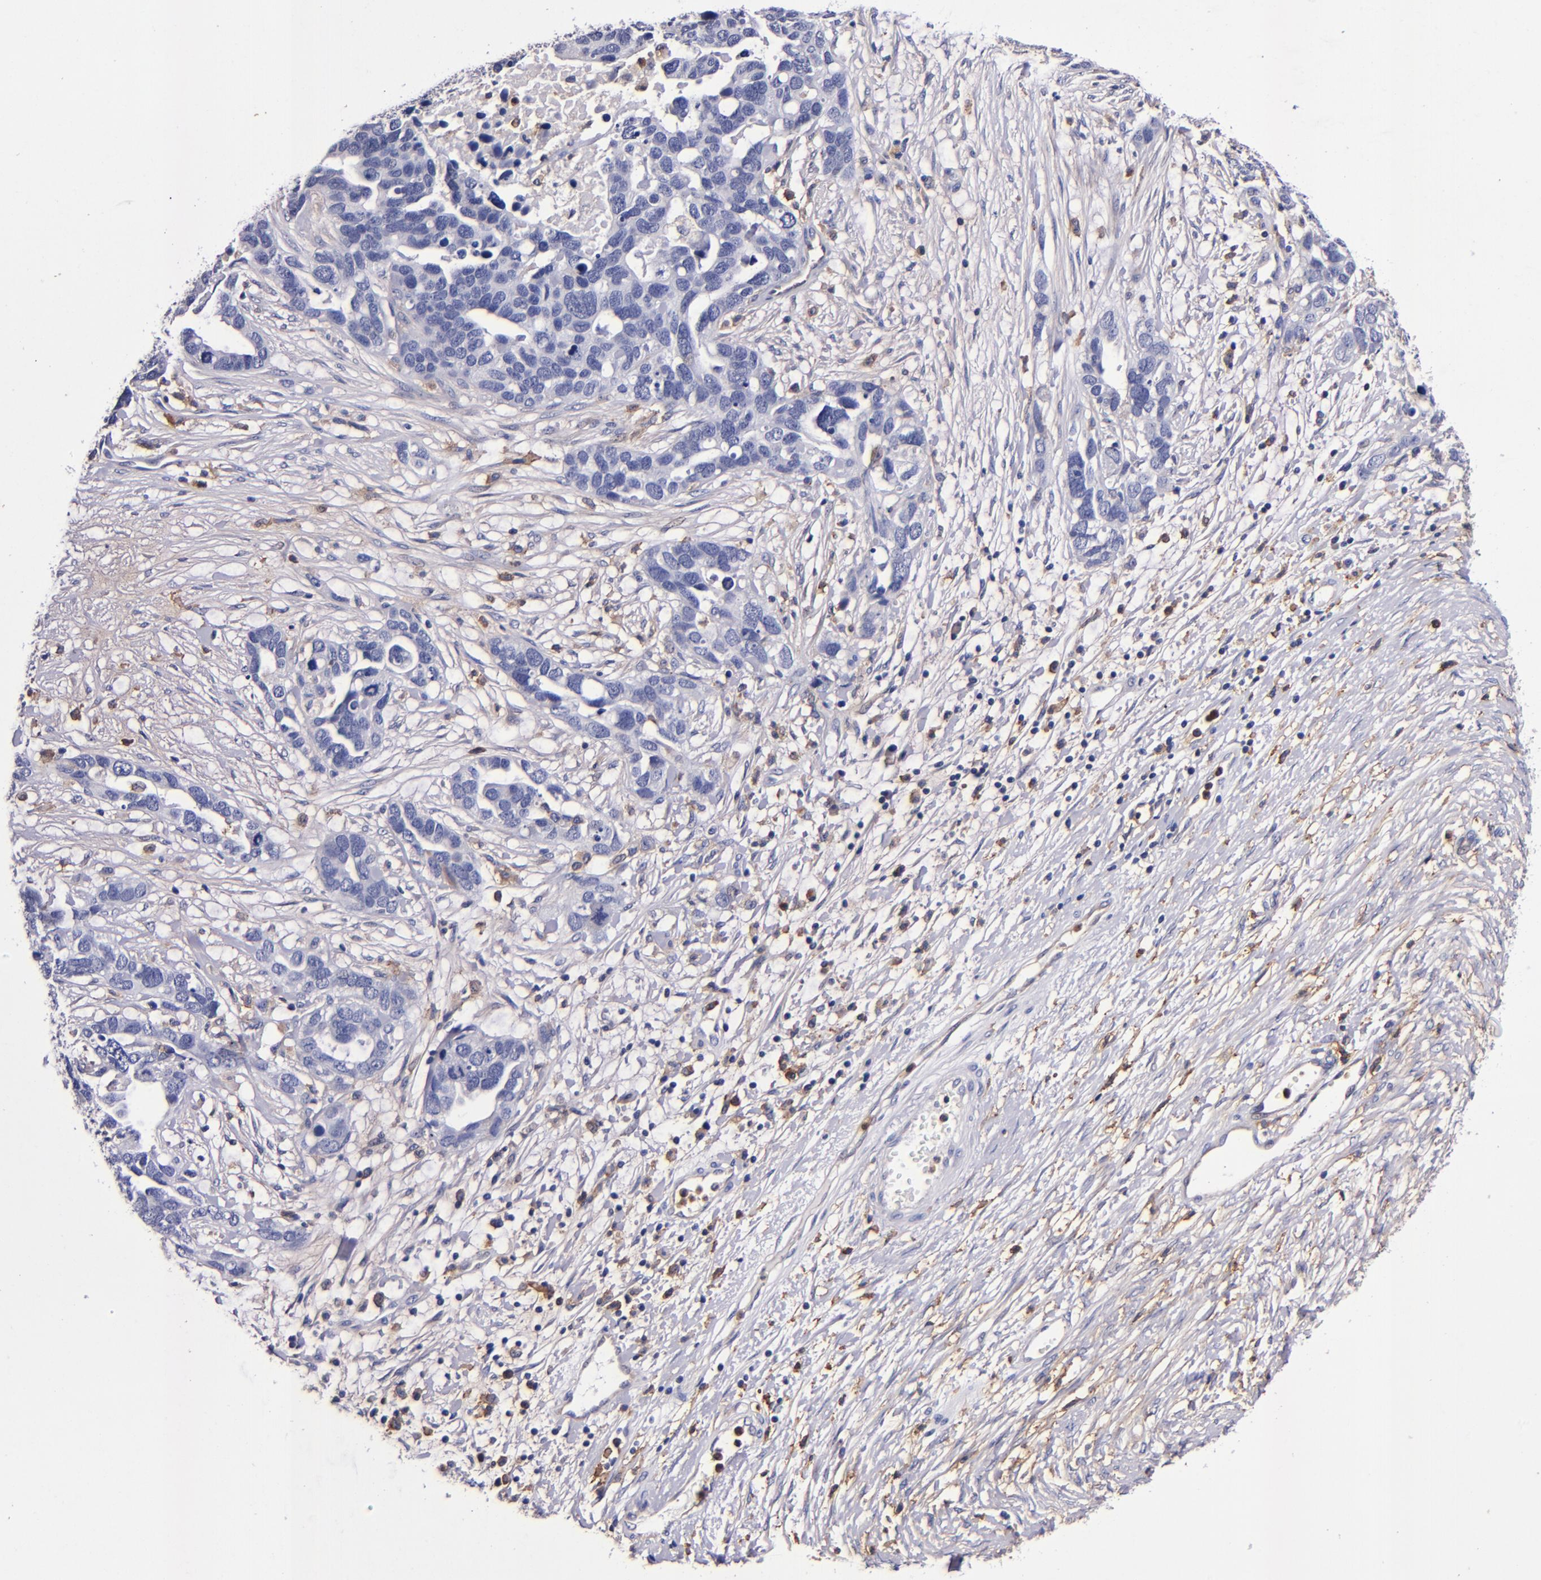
{"staining": {"intensity": "negative", "quantity": "none", "location": "none"}, "tissue": "ovarian cancer", "cell_type": "Tumor cells", "image_type": "cancer", "snomed": [{"axis": "morphology", "description": "Cystadenocarcinoma, serous, NOS"}, {"axis": "topography", "description": "Ovary"}], "caption": "Tumor cells are negative for protein expression in human ovarian cancer (serous cystadenocarcinoma).", "gene": "SIRPA", "patient": {"sex": "female", "age": 54}}